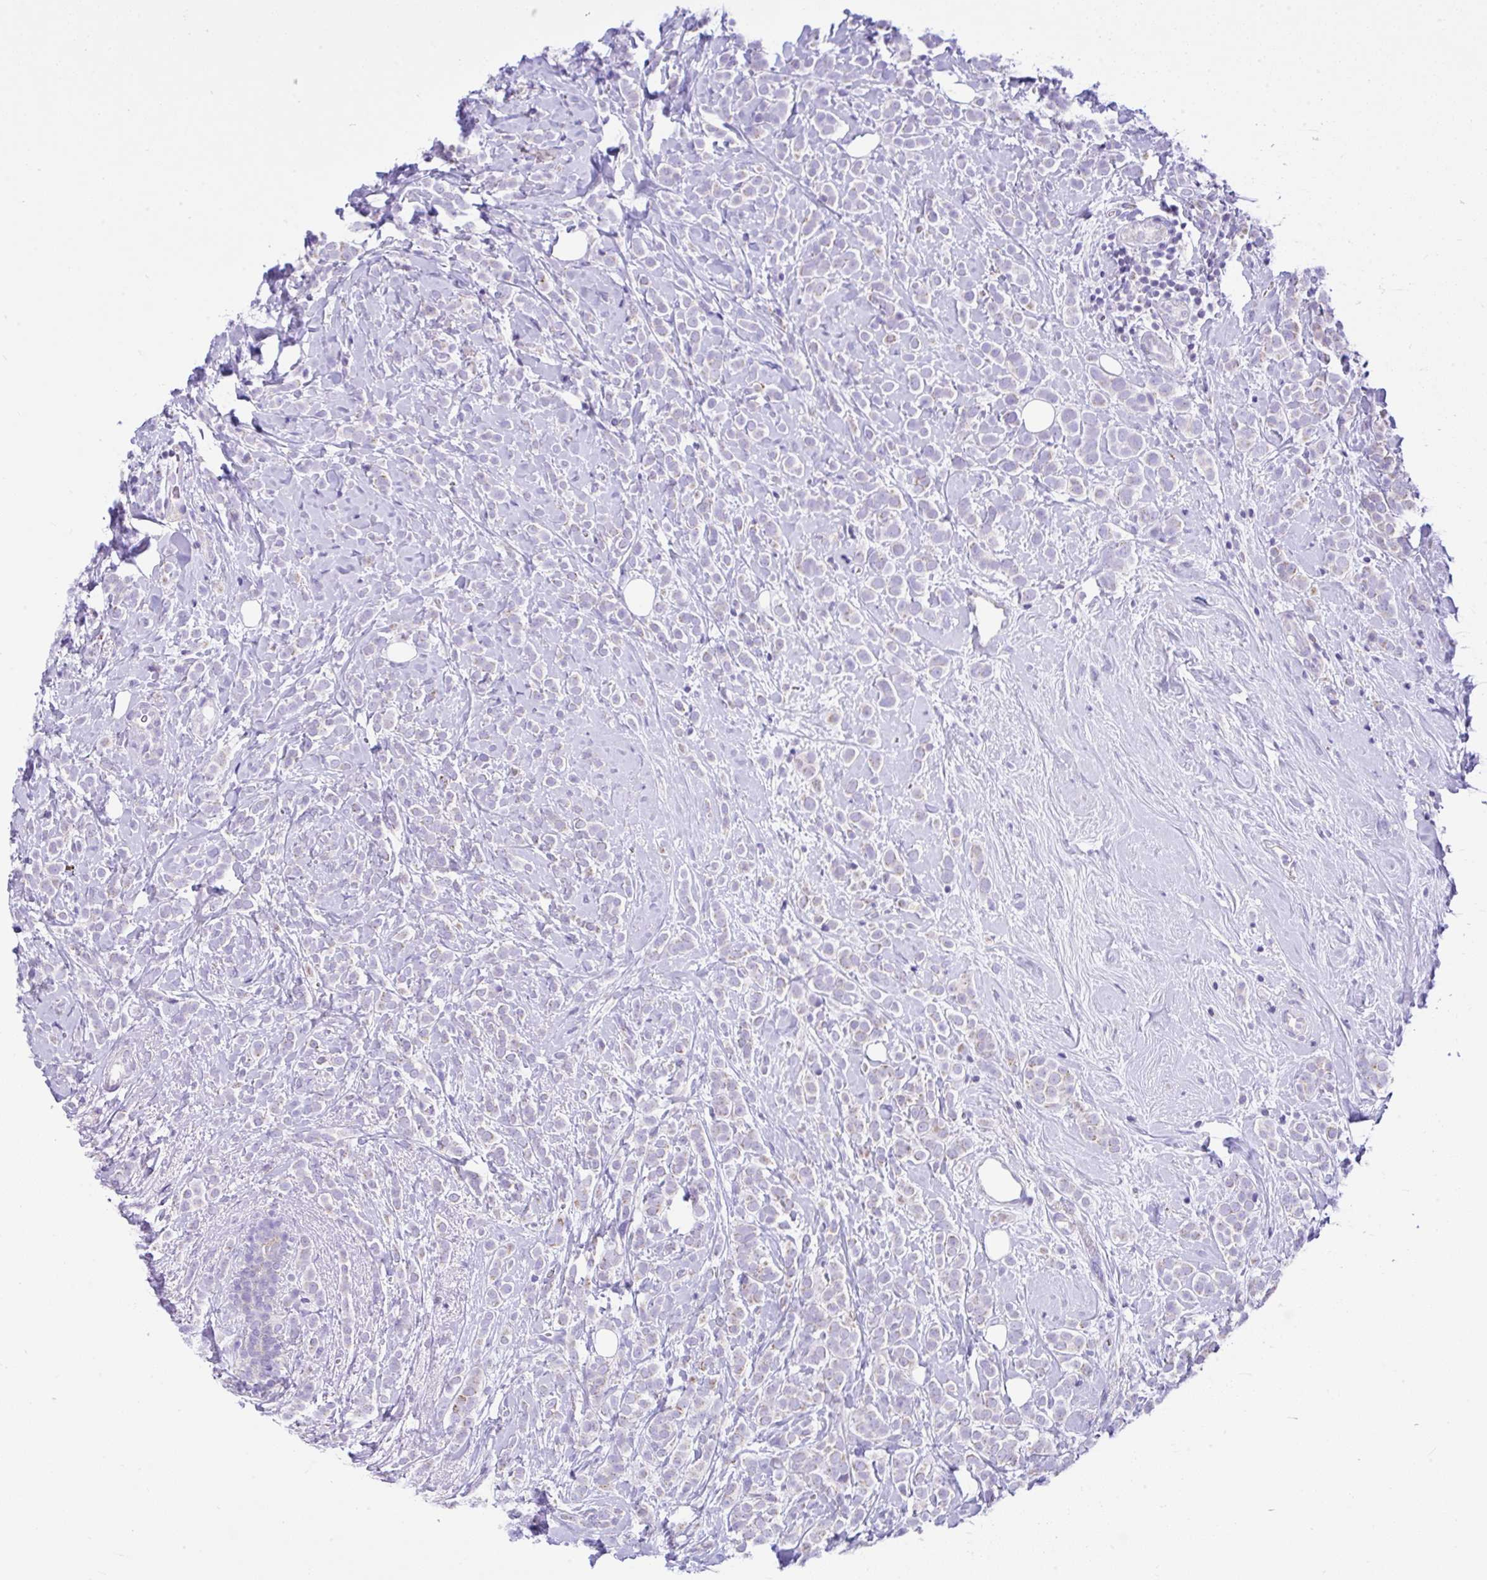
{"staining": {"intensity": "negative", "quantity": "none", "location": "none"}, "tissue": "breast cancer", "cell_type": "Tumor cells", "image_type": "cancer", "snomed": [{"axis": "morphology", "description": "Lobular carcinoma"}, {"axis": "topography", "description": "Breast"}], "caption": "Breast lobular carcinoma stained for a protein using immunohistochemistry (IHC) exhibits no expression tumor cells.", "gene": "SLC13A1", "patient": {"sex": "female", "age": 49}}